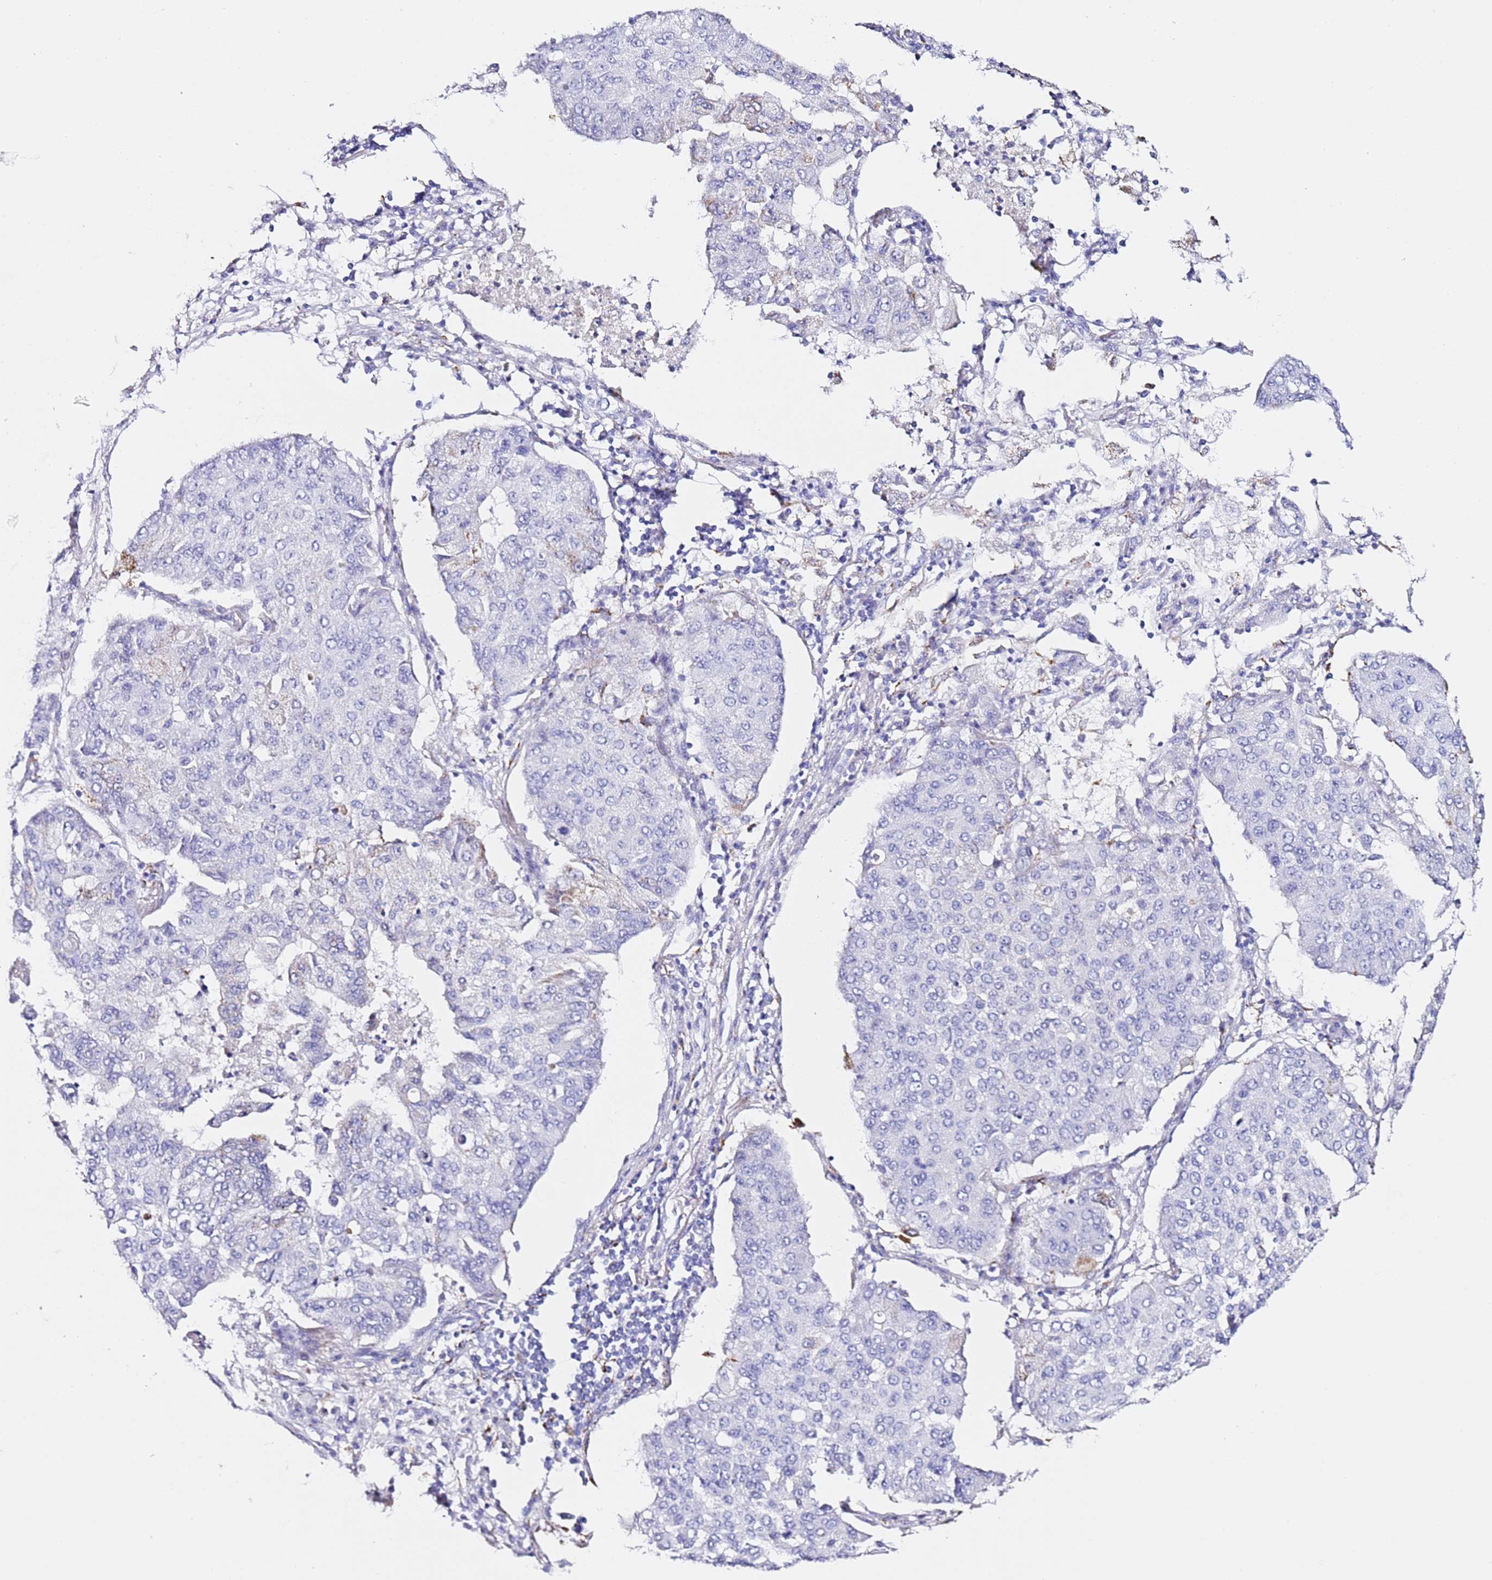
{"staining": {"intensity": "negative", "quantity": "none", "location": "none"}, "tissue": "lung cancer", "cell_type": "Tumor cells", "image_type": "cancer", "snomed": [{"axis": "morphology", "description": "Squamous cell carcinoma, NOS"}, {"axis": "topography", "description": "Lung"}], "caption": "A photomicrograph of lung cancer (squamous cell carcinoma) stained for a protein shows no brown staining in tumor cells.", "gene": "PTBP2", "patient": {"sex": "male", "age": 74}}